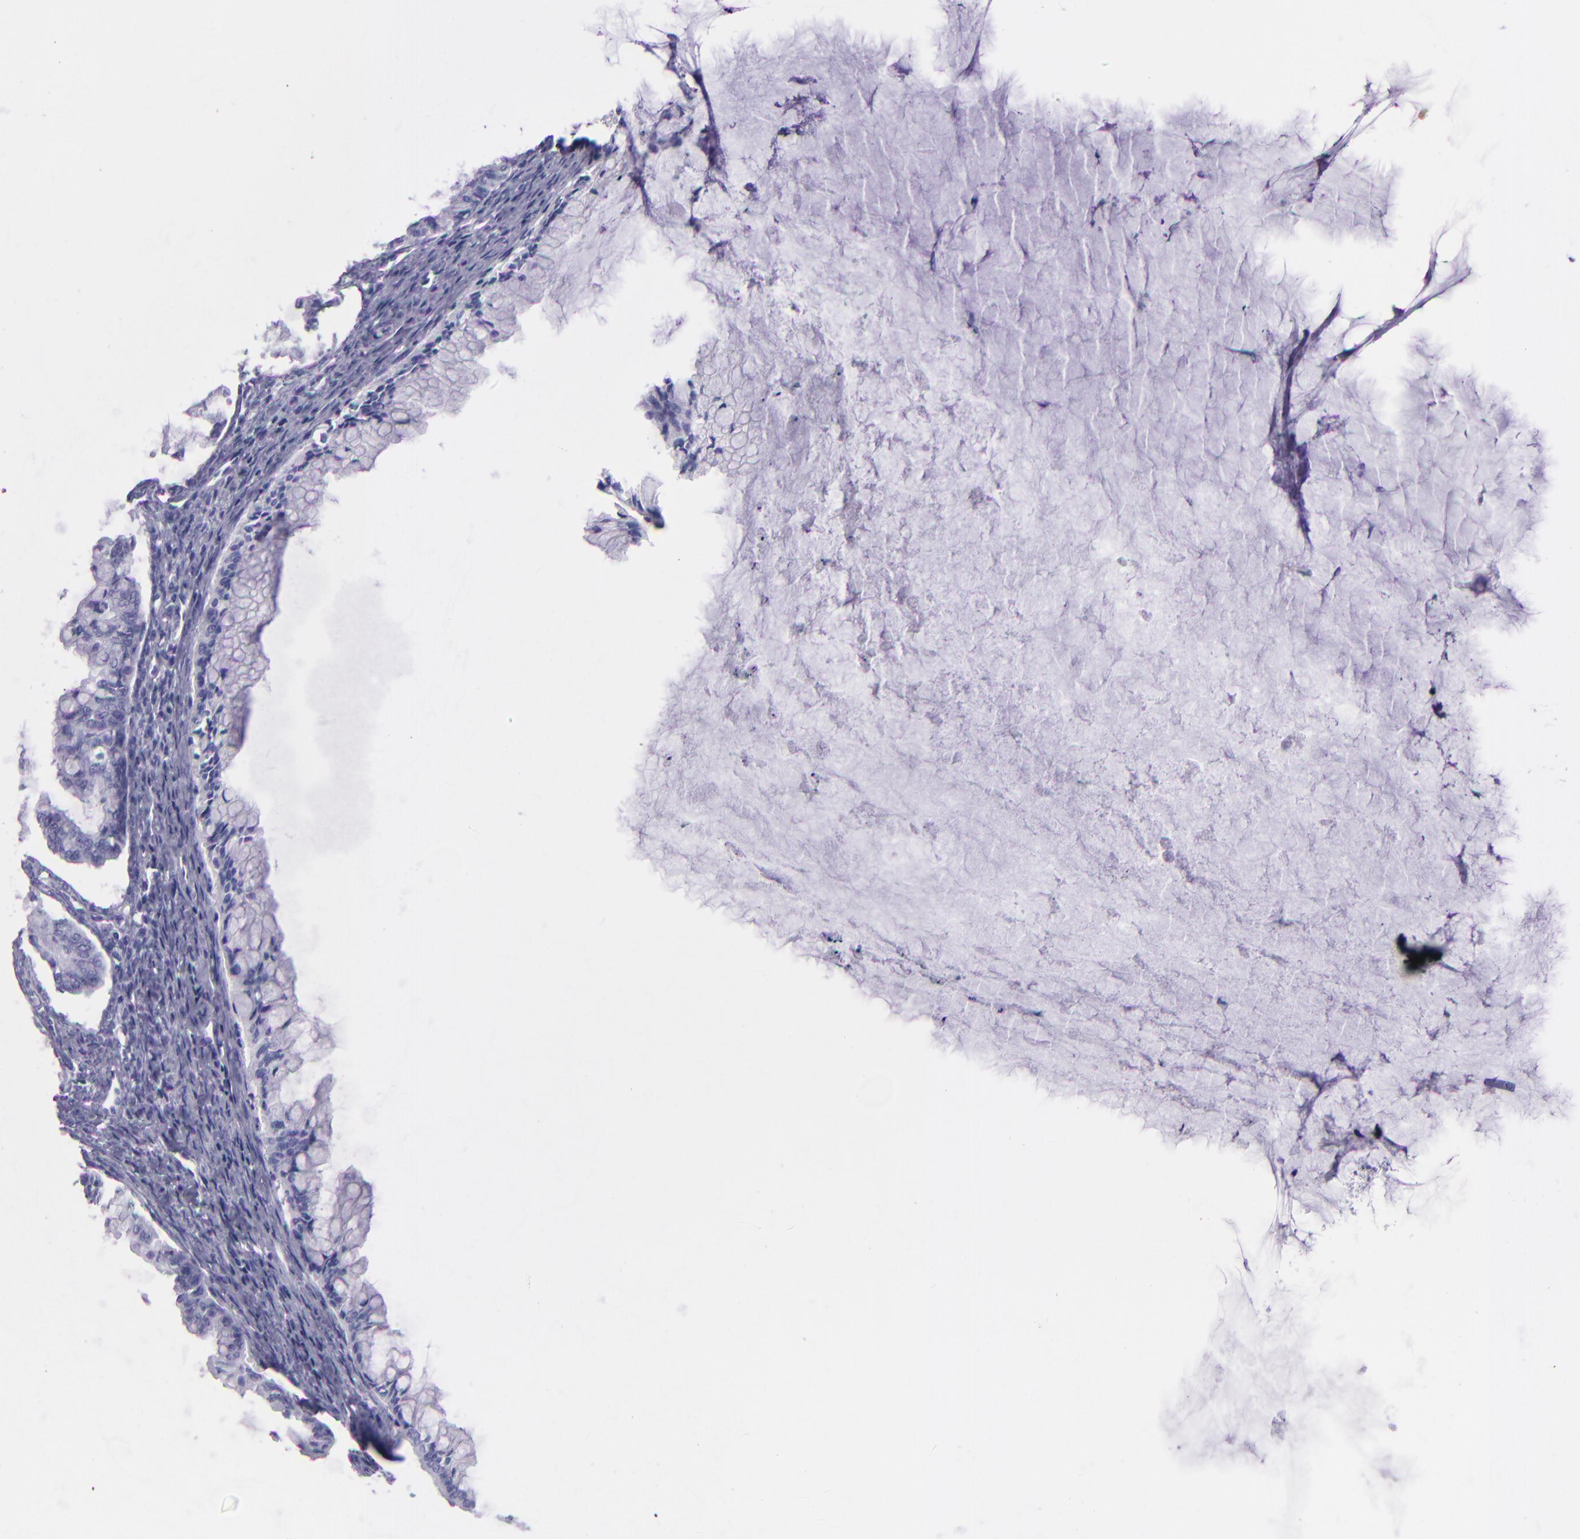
{"staining": {"intensity": "negative", "quantity": "none", "location": "none"}, "tissue": "ovarian cancer", "cell_type": "Tumor cells", "image_type": "cancer", "snomed": [{"axis": "morphology", "description": "Cystadenocarcinoma, mucinous, NOS"}, {"axis": "topography", "description": "Ovary"}], "caption": "A high-resolution histopathology image shows immunohistochemistry (IHC) staining of ovarian cancer (mucinous cystadenocarcinoma), which exhibits no significant positivity in tumor cells.", "gene": "SFTPA2", "patient": {"sex": "female", "age": 57}}